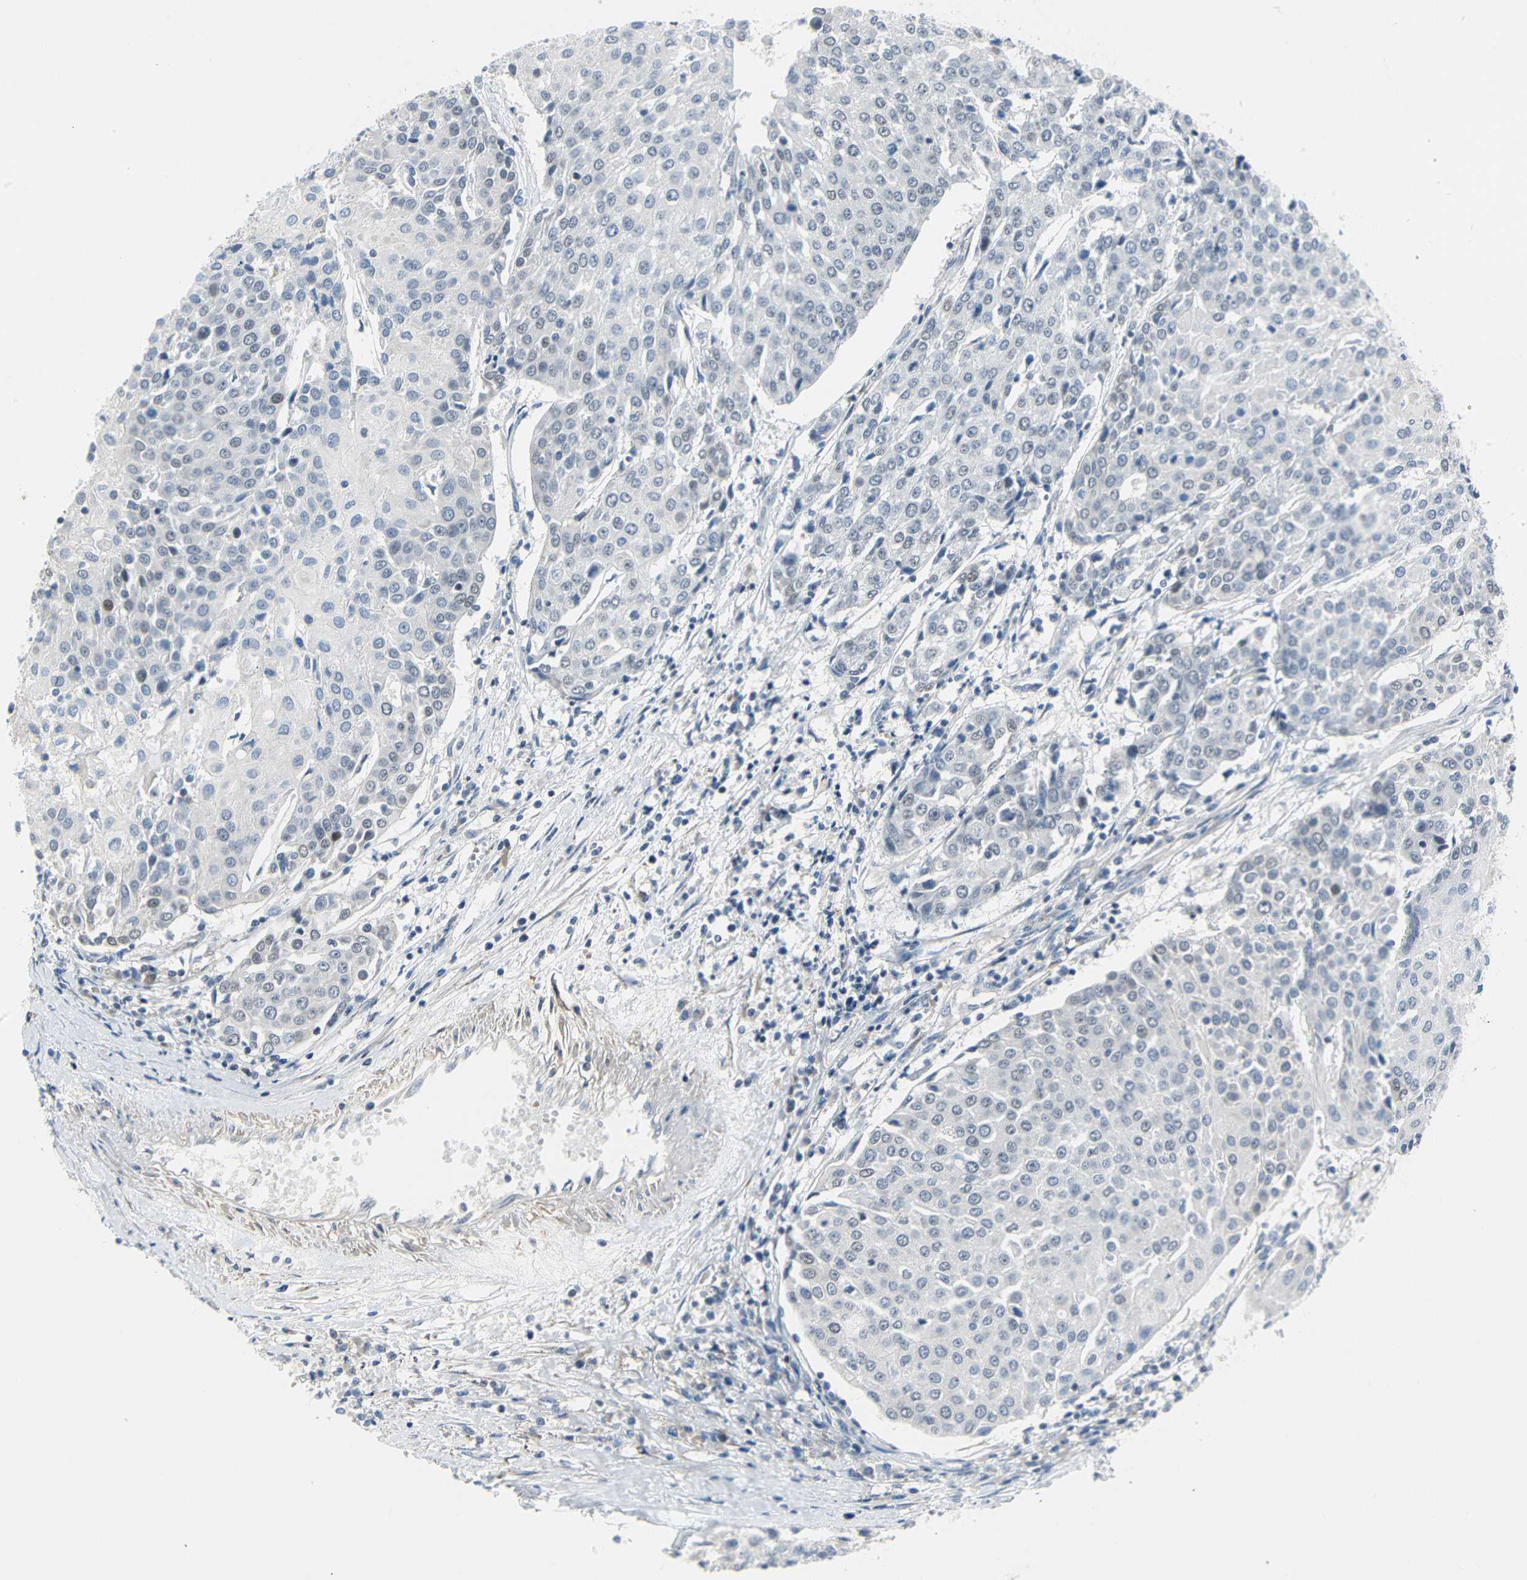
{"staining": {"intensity": "negative", "quantity": "none", "location": "none"}, "tissue": "urothelial cancer", "cell_type": "Tumor cells", "image_type": "cancer", "snomed": [{"axis": "morphology", "description": "Urothelial carcinoma, High grade"}, {"axis": "topography", "description": "Urinary bladder"}], "caption": "Tumor cells show no significant protein expression in urothelial cancer. (Immunohistochemistry, brightfield microscopy, high magnification).", "gene": "IMPG2", "patient": {"sex": "female", "age": 85}}